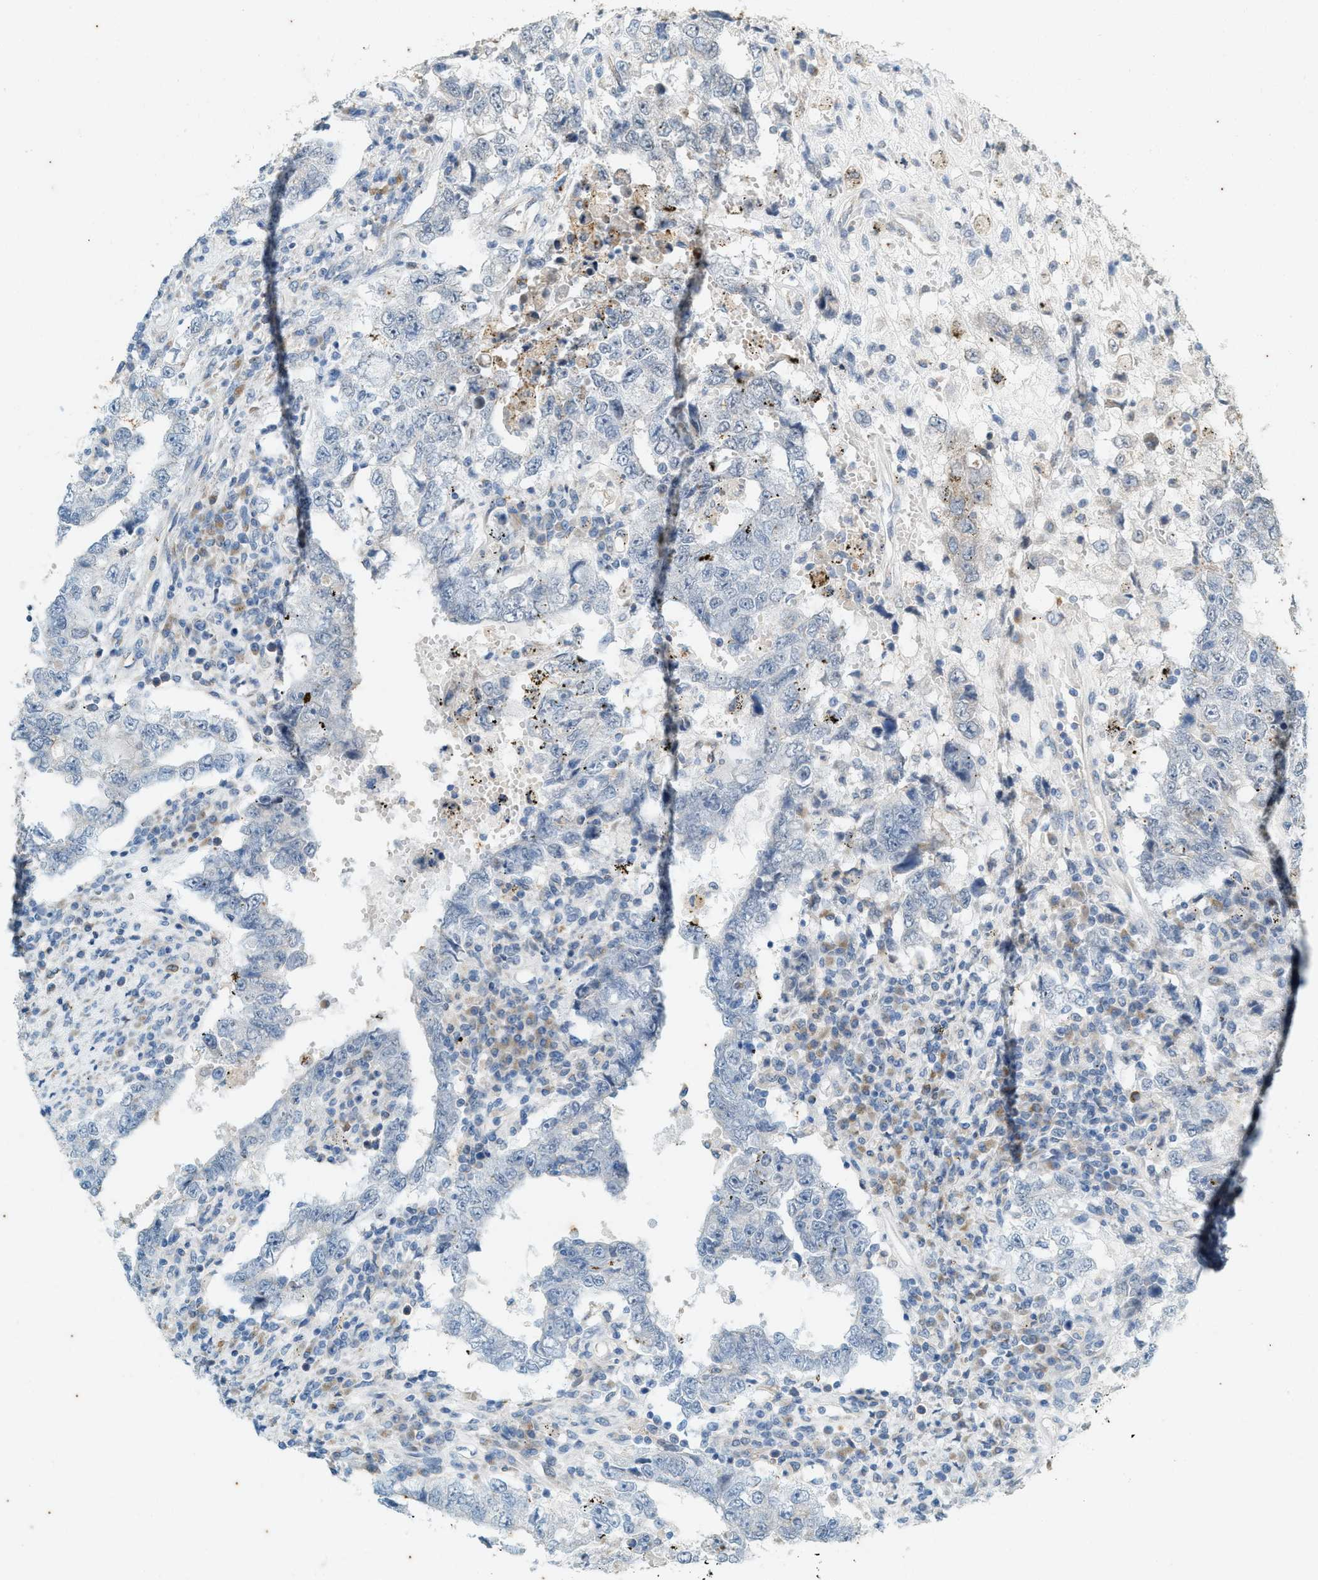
{"staining": {"intensity": "negative", "quantity": "none", "location": "none"}, "tissue": "testis cancer", "cell_type": "Tumor cells", "image_type": "cancer", "snomed": [{"axis": "morphology", "description": "Carcinoma, Embryonal, NOS"}, {"axis": "topography", "description": "Testis"}], "caption": "High magnification brightfield microscopy of testis cancer (embryonal carcinoma) stained with DAB (3,3'-diaminobenzidine) (brown) and counterstained with hematoxylin (blue): tumor cells show no significant staining.", "gene": "CHPF2", "patient": {"sex": "male", "age": 26}}